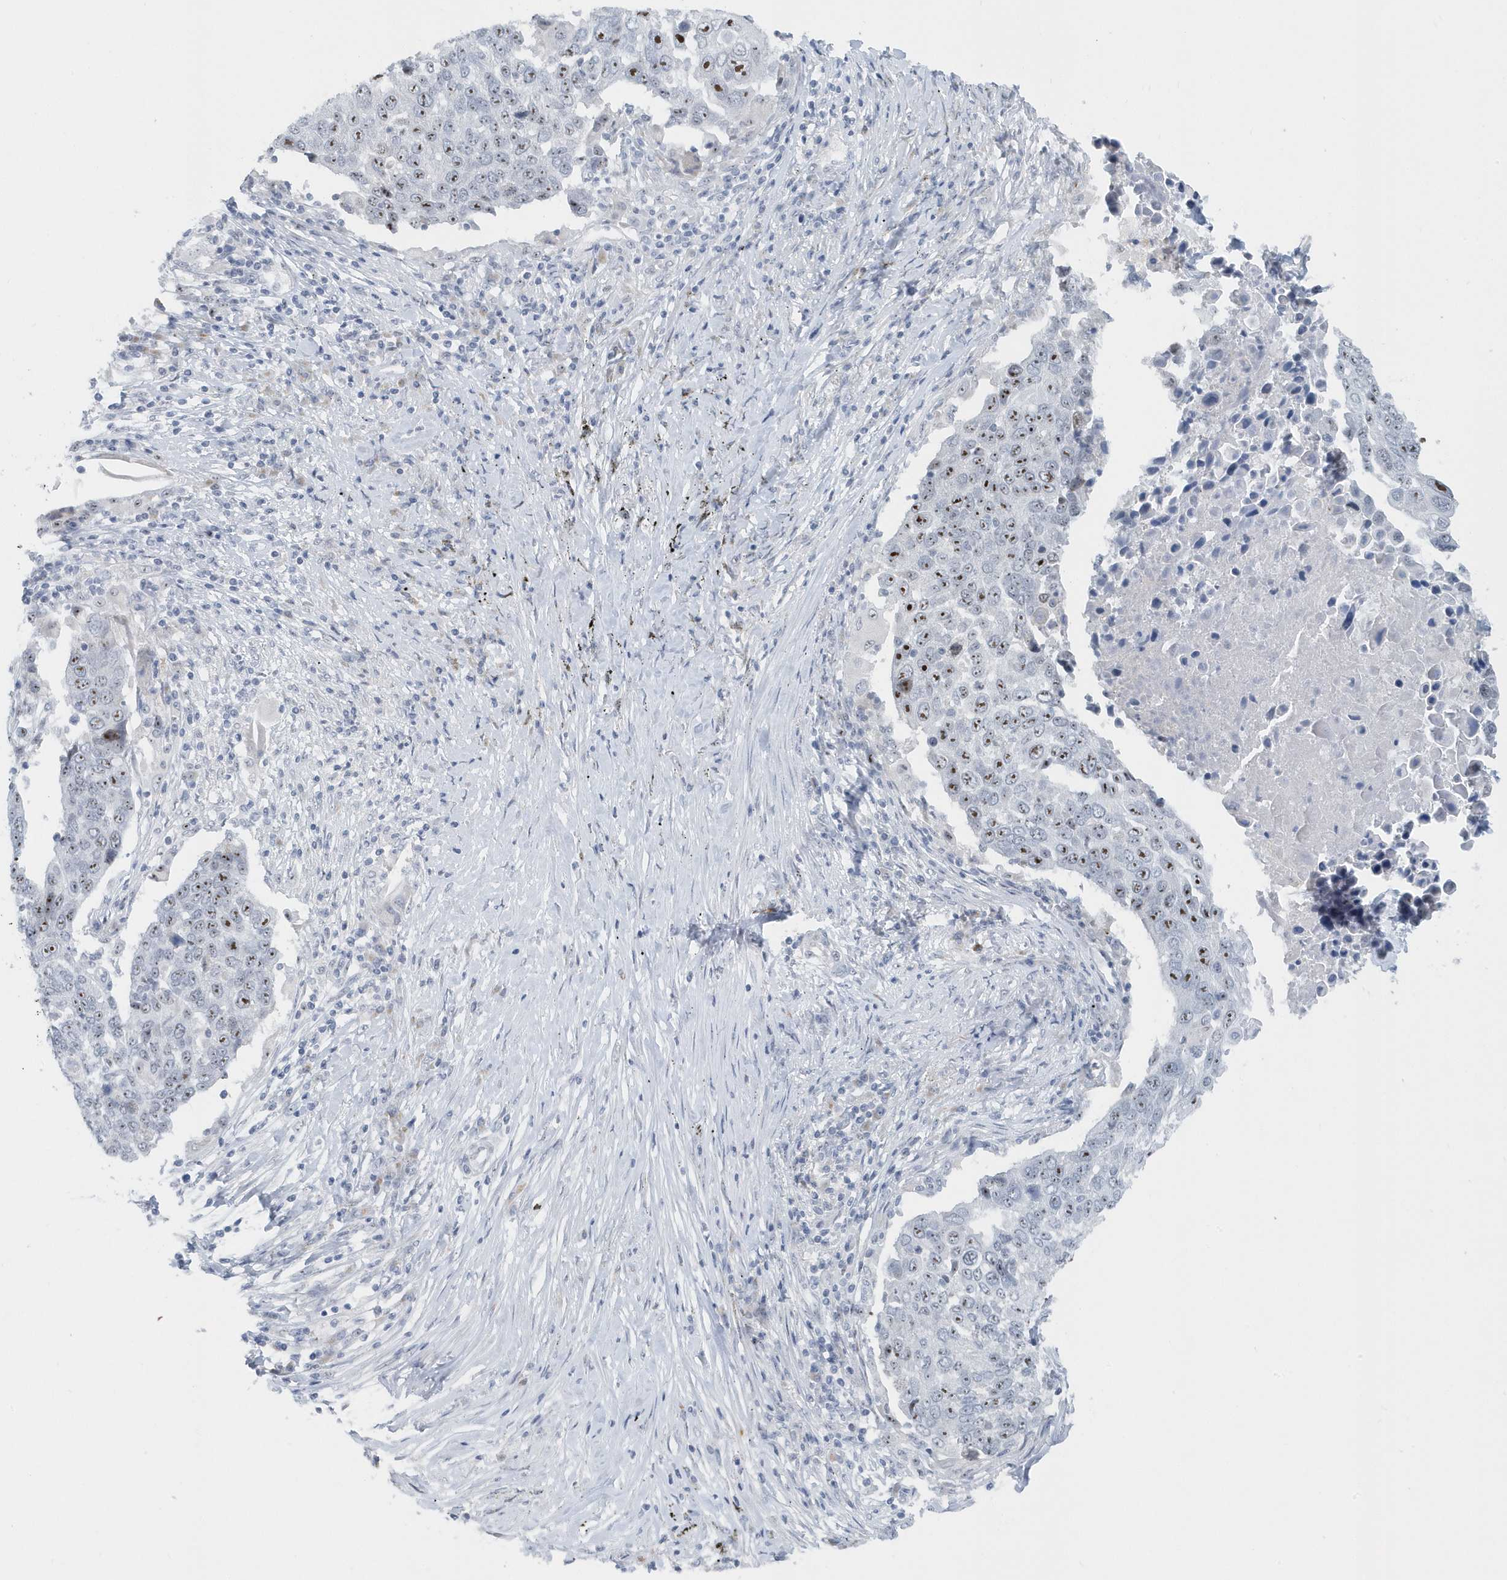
{"staining": {"intensity": "moderate", "quantity": ">75%", "location": "nuclear"}, "tissue": "lung cancer", "cell_type": "Tumor cells", "image_type": "cancer", "snomed": [{"axis": "morphology", "description": "Squamous cell carcinoma, NOS"}, {"axis": "topography", "description": "Lung"}], "caption": "A medium amount of moderate nuclear staining is appreciated in approximately >75% of tumor cells in lung squamous cell carcinoma tissue. The protein of interest is stained brown, and the nuclei are stained in blue (DAB IHC with brightfield microscopy, high magnification).", "gene": "RPF2", "patient": {"sex": "male", "age": 66}}